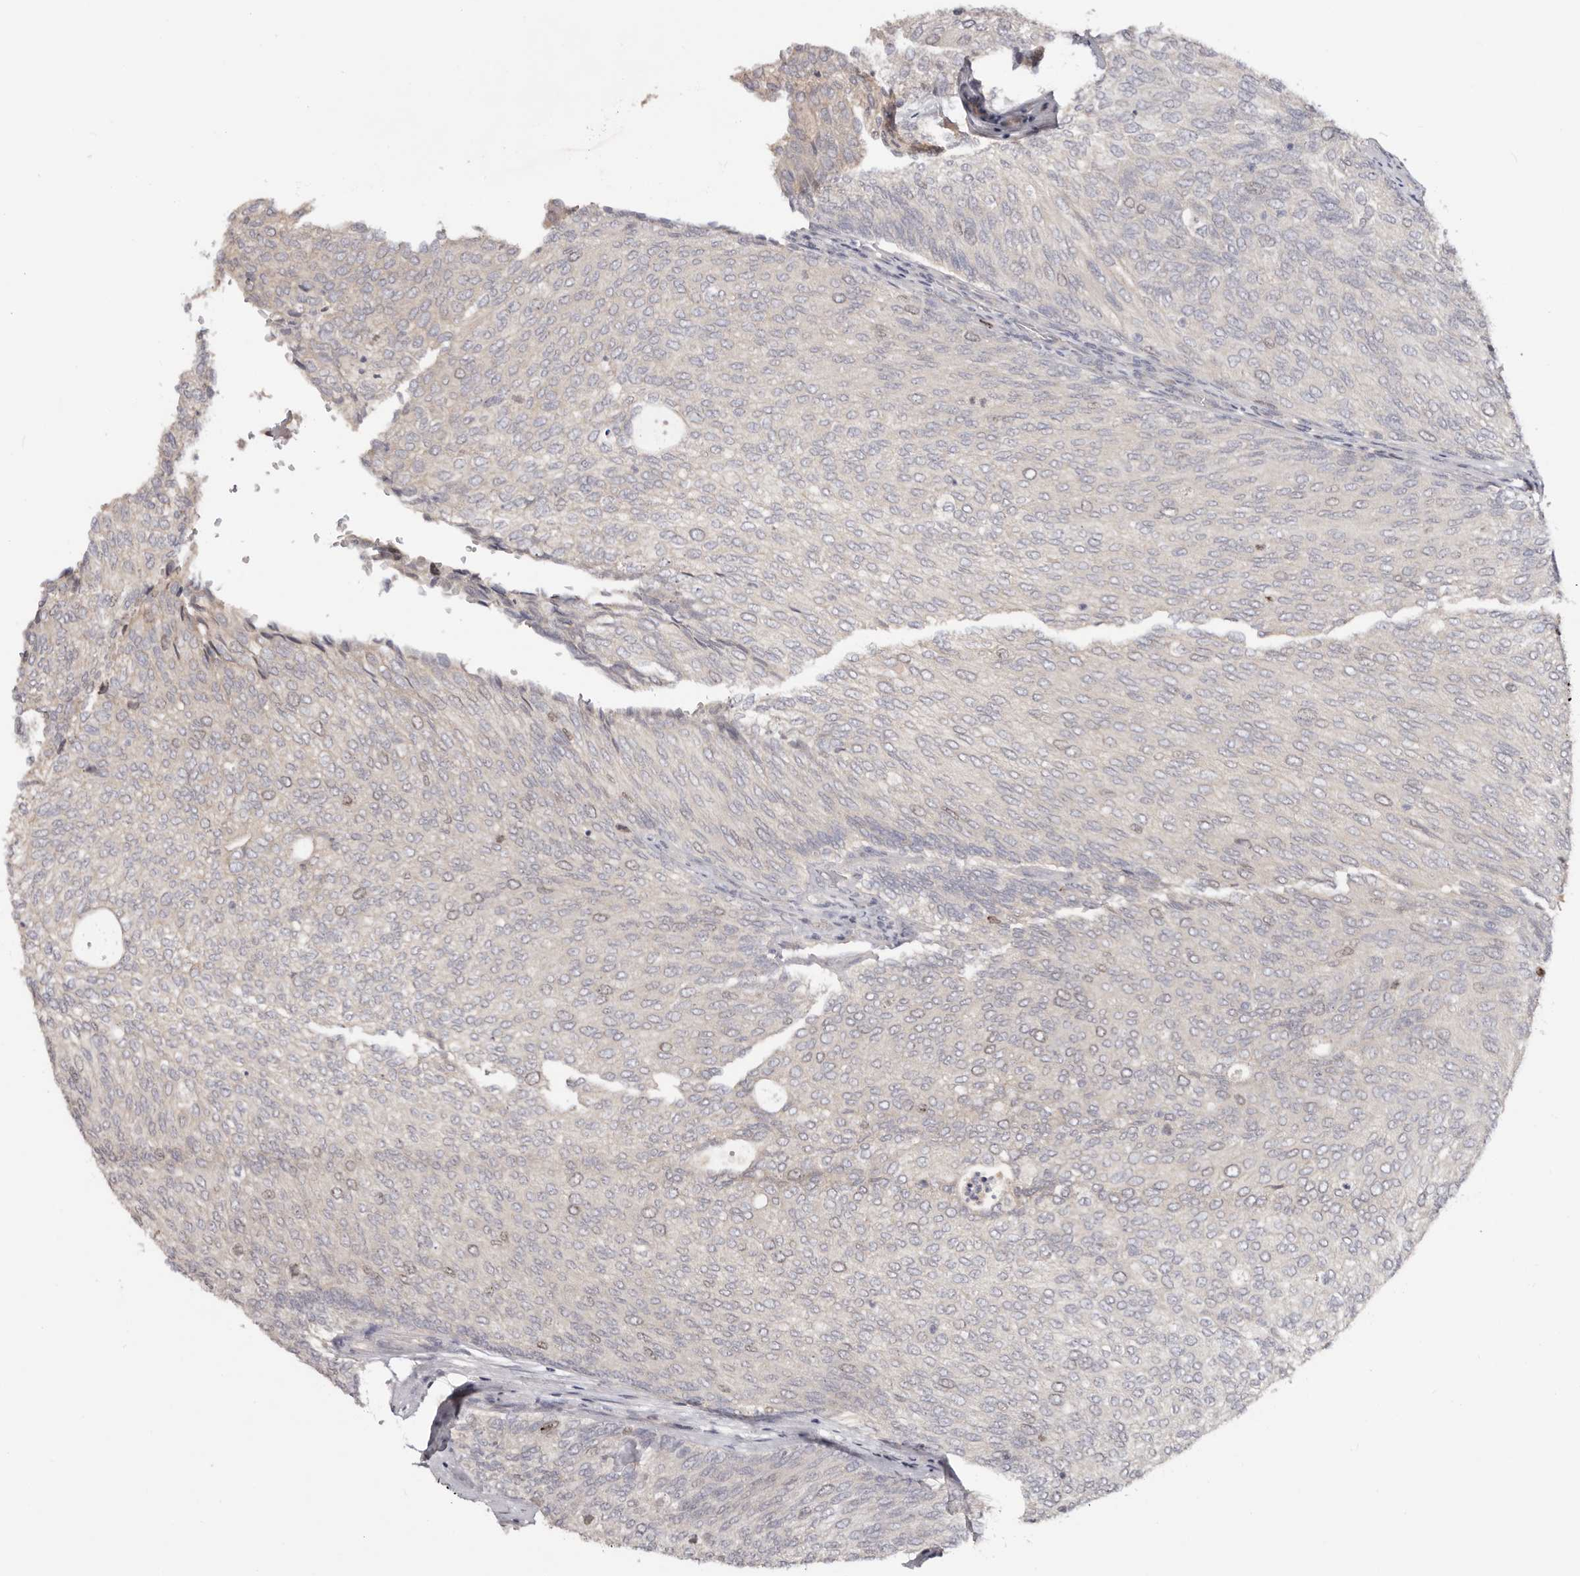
{"staining": {"intensity": "weak", "quantity": "<25%", "location": "nuclear"}, "tissue": "urothelial cancer", "cell_type": "Tumor cells", "image_type": "cancer", "snomed": [{"axis": "morphology", "description": "Urothelial carcinoma, Low grade"}, {"axis": "topography", "description": "Urinary bladder"}], "caption": "An immunohistochemistry image of urothelial carcinoma (low-grade) is shown. There is no staining in tumor cells of urothelial carcinoma (low-grade).", "gene": "CCDC190", "patient": {"sex": "female", "age": 79}}